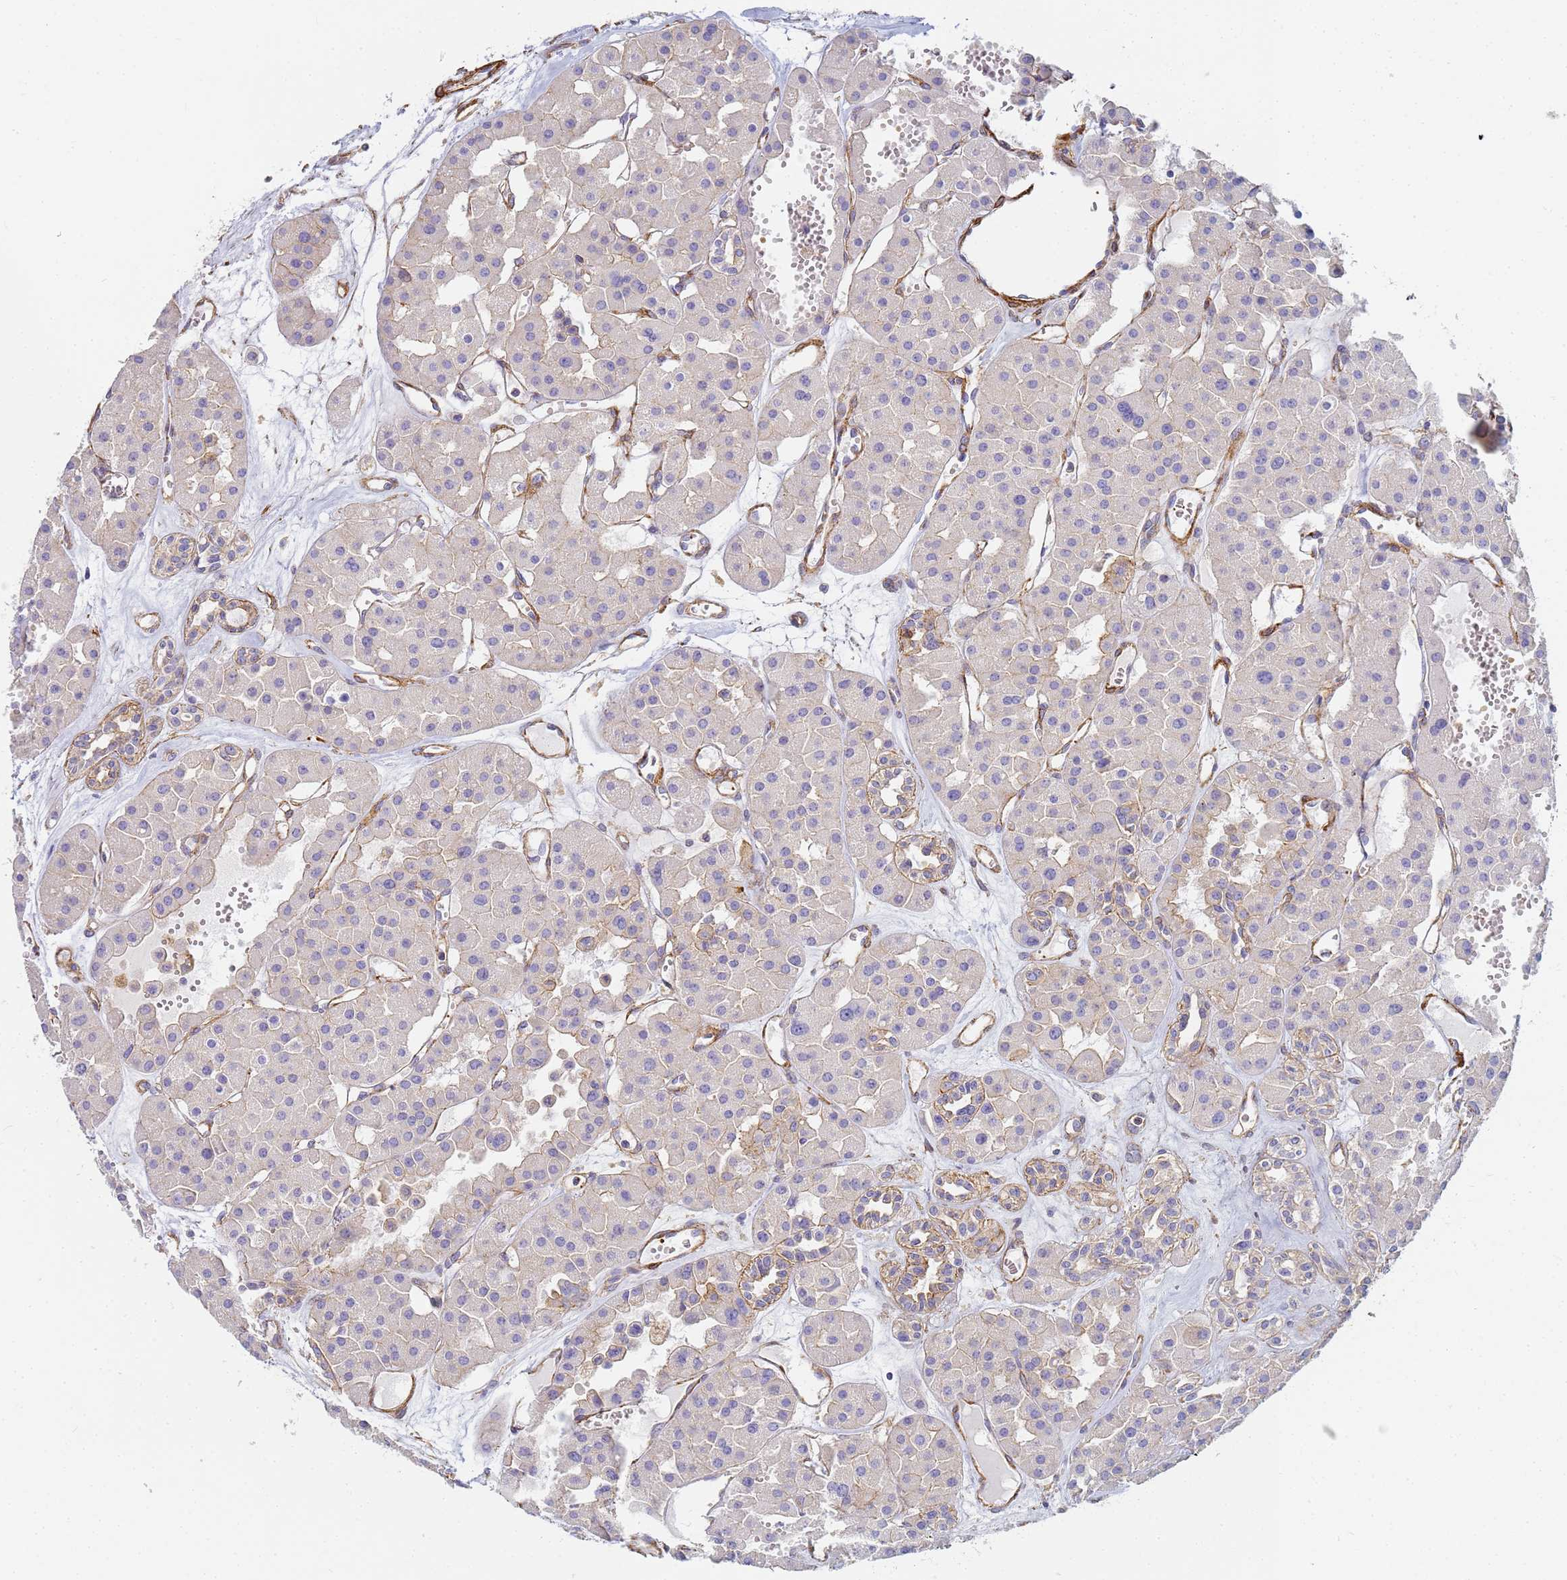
{"staining": {"intensity": "weak", "quantity": "25%-75%", "location": "cytoplasmic/membranous"}, "tissue": "renal cancer", "cell_type": "Tumor cells", "image_type": "cancer", "snomed": [{"axis": "morphology", "description": "Carcinoma, NOS"}, {"axis": "topography", "description": "Kidney"}], "caption": "Weak cytoplasmic/membranous positivity is present in approximately 25%-75% of tumor cells in renal cancer. The staining is performed using DAB (3,3'-diaminobenzidine) brown chromogen to label protein expression. The nuclei are counter-stained blue using hematoxylin.", "gene": "TPM1", "patient": {"sex": "female", "age": 75}}